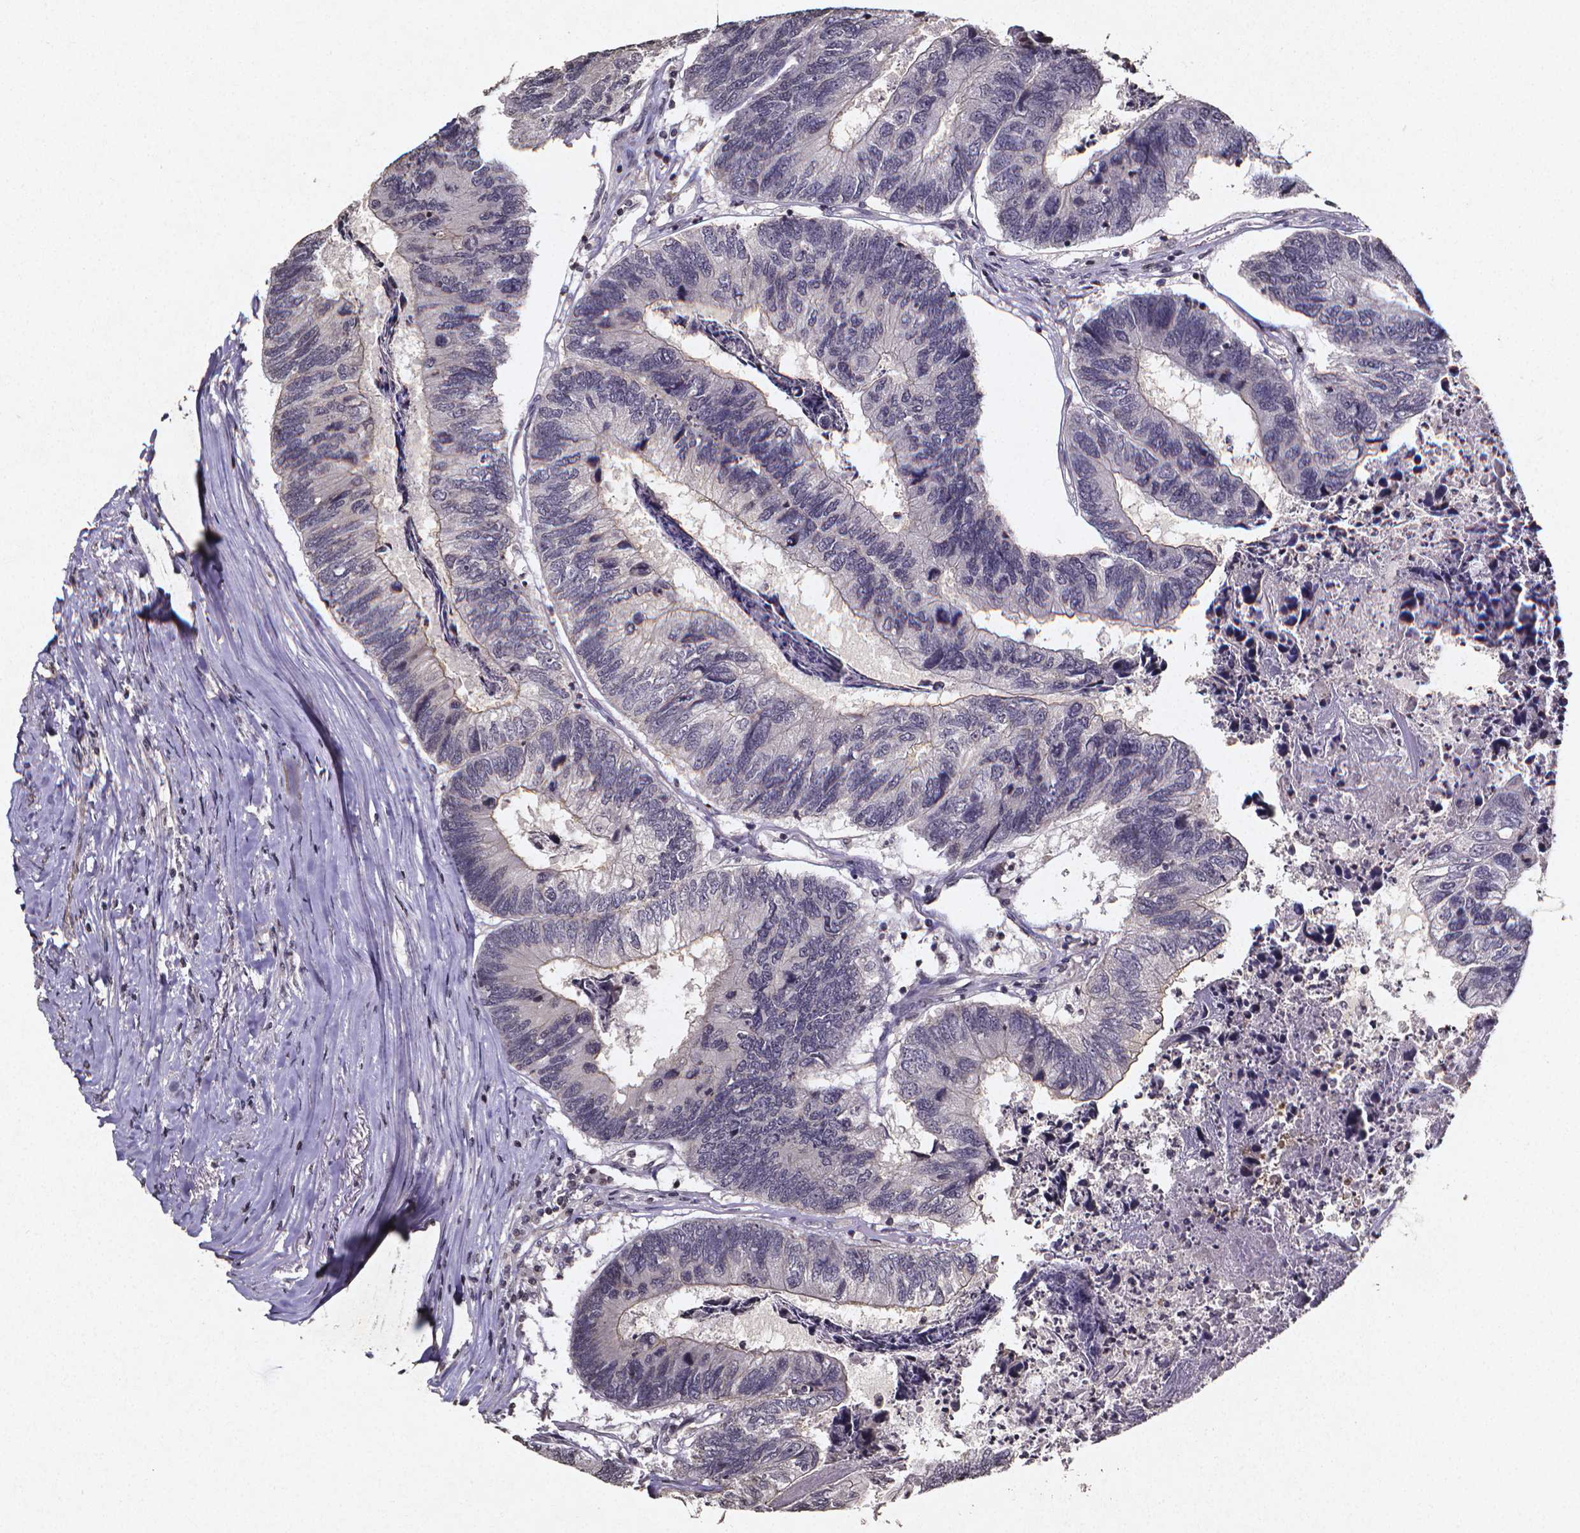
{"staining": {"intensity": "negative", "quantity": "none", "location": "none"}, "tissue": "colorectal cancer", "cell_type": "Tumor cells", "image_type": "cancer", "snomed": [{"axis": "morphology", "description": "Adenocarcinoma, NOS"}, {"axis": "topography", "description": "Colon"}], "caption": "Tumor cells show no significant expression in adenocarcinoma (colorectal). (DAB (3,3'-diaminobenzidine) immunohistochemistry visualized using brightfield microscopy, high magnification).", "gene": "TP73", "patient": {"sex": "female", "age": 67}}